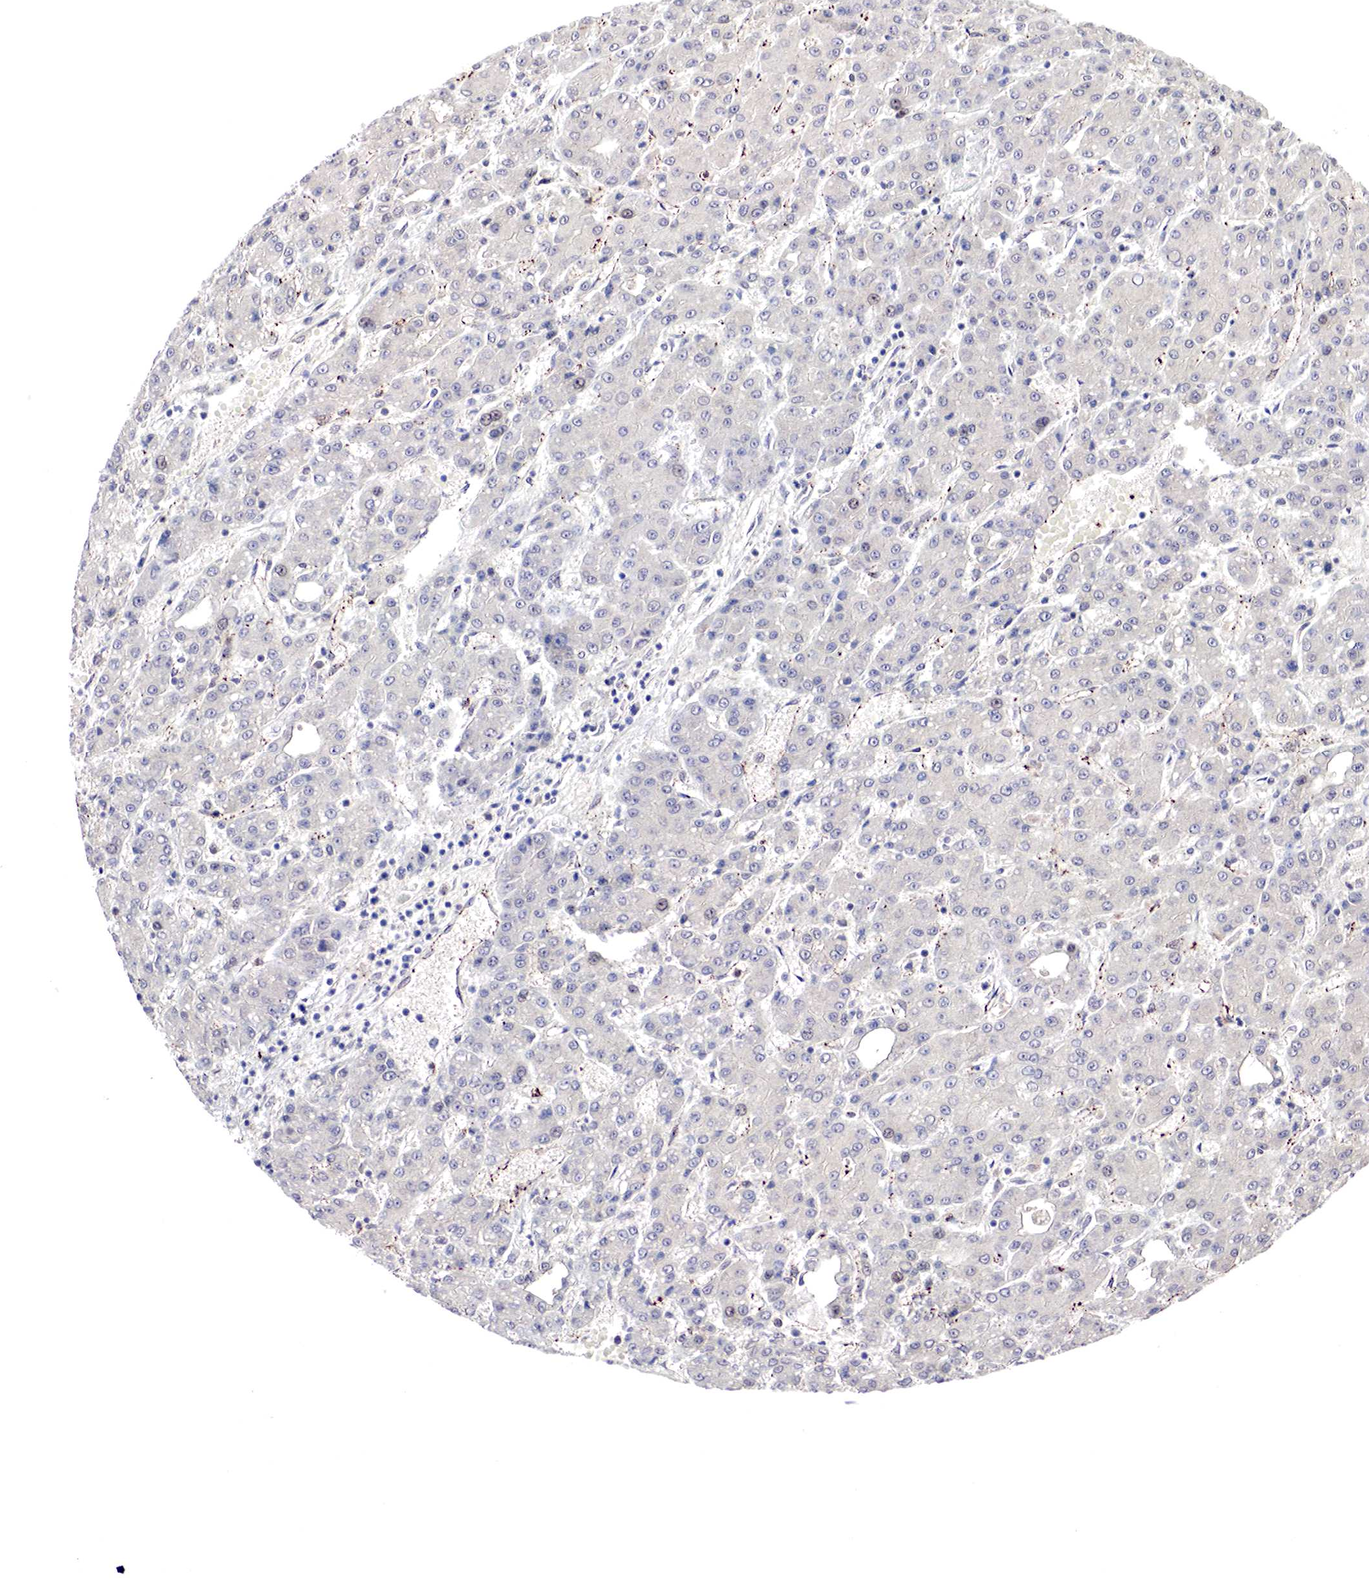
{"staining": {"intensity": "negative", "quantity": "none", "location": "none"}, "tissue": "liver cancer", "cell_type": "Tumor cells", "image_type": "cancer", "snomed": [{"axis": "morphology", "description": "Carcinoma, Hepatocellular, NOS"}, {"axis": "topography", "description": "Liver"}], "caption": "This is a histopathology image of IHC staining of liver cancer, which shows no positivity in tumor cells.", "gene": "DACH2", "patient": {"sex": "male", "age": 69}}